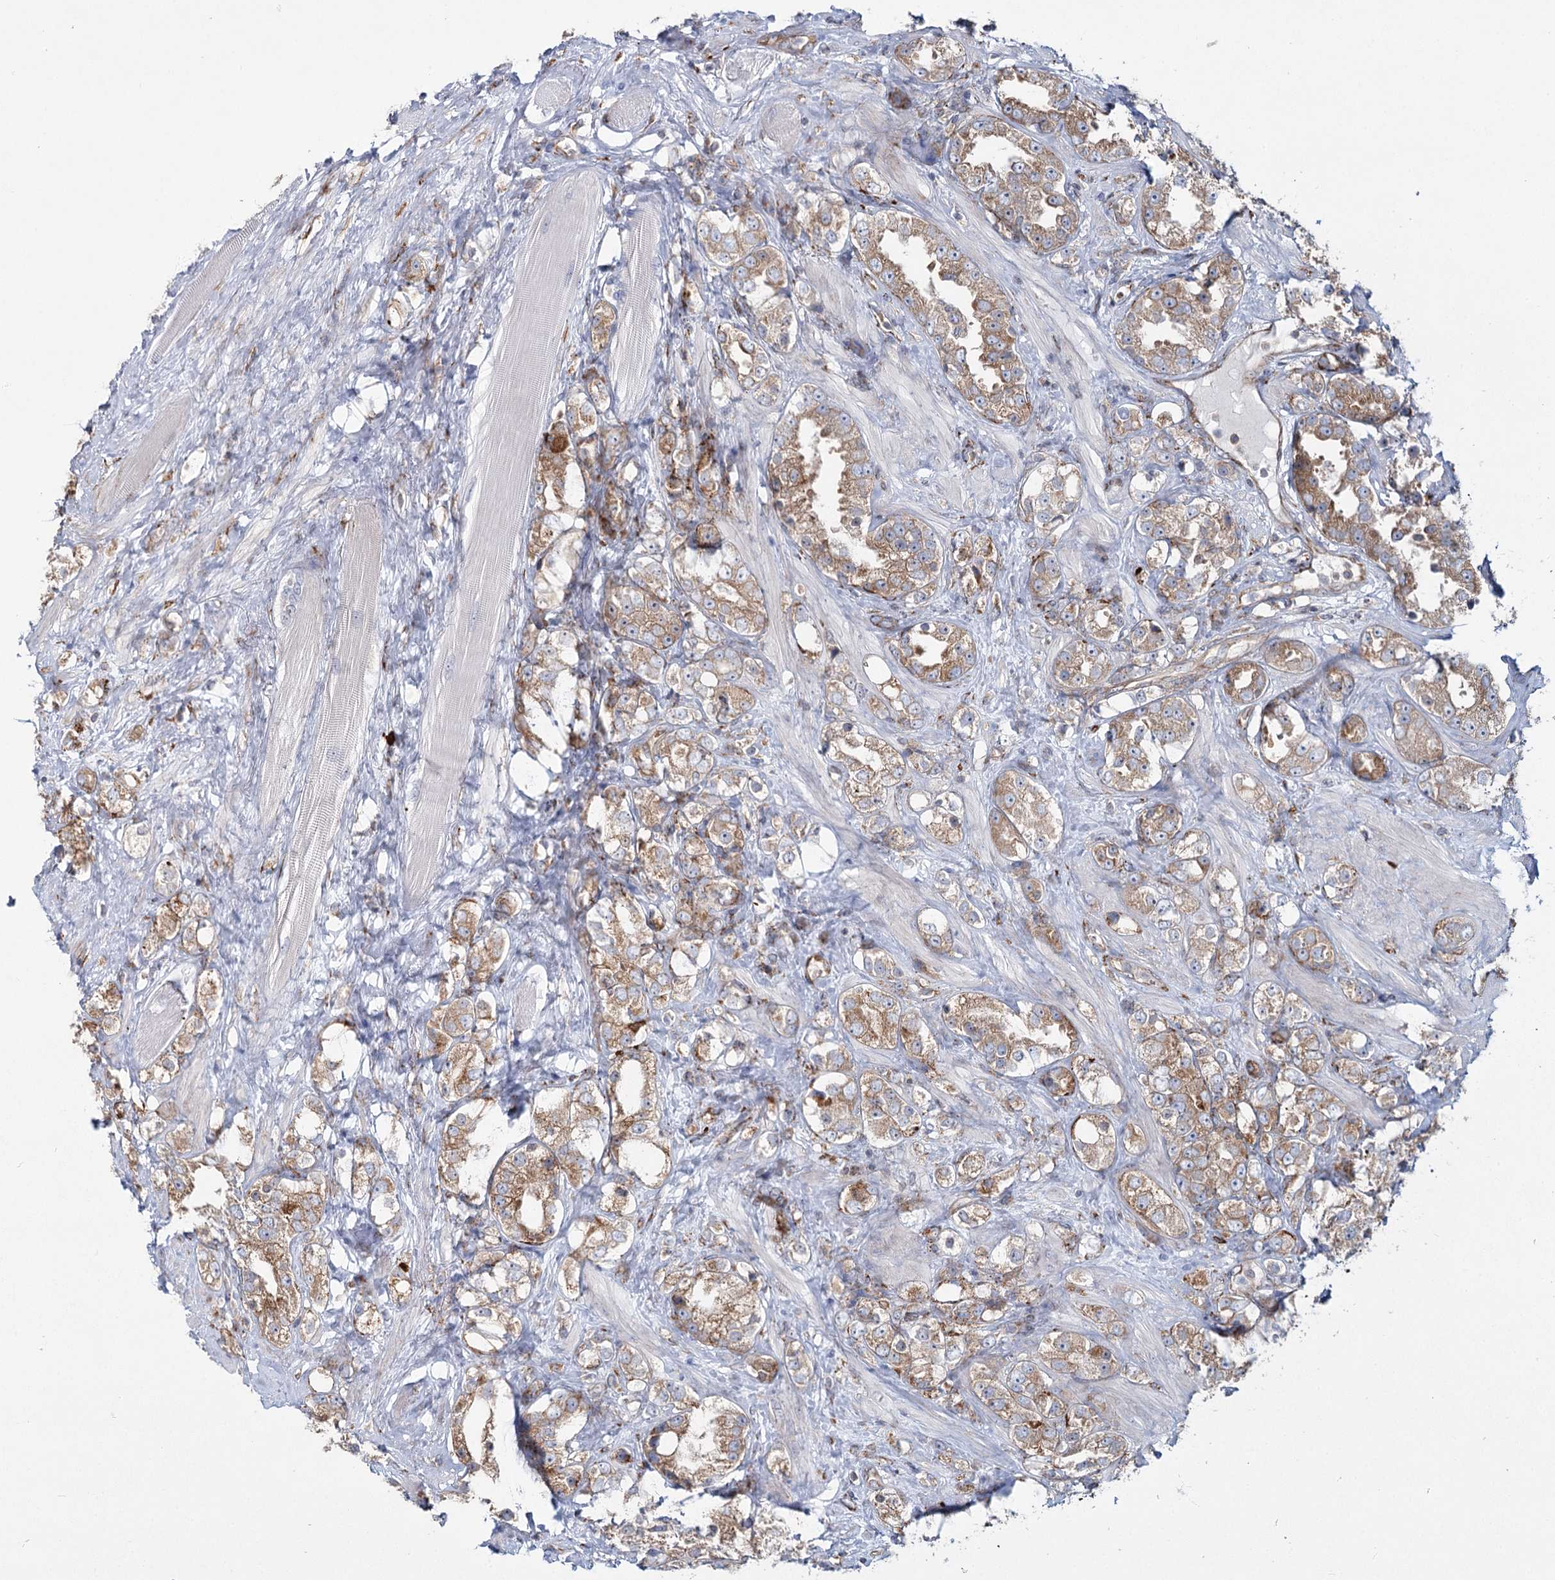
{"staining": {"intensity": "moderate", "quantity": ">75%", "location": "cytoplasmic/membranous"}, "tissue": "prostate cancer", "cell_type": "Tumor cells", "image_type": "cancer", "snomed": [{"axis": "morphology", "description": "Adenocarcinoma, NOS"}, {"axis": "topography", "description": "Prostate"}], "caption": "Brown immunohistochemical staining in human prostate adenocarcinoma demonstrates moderate cytoplasmic/membranous expression in approximately >75% of tumor cells. The staining is performed using DAB (3,3'-diaminobenzidine) brown chromogen to label protein expression. The nuclei are counter-stained blue using hematoxylin.", "gene": "POGLUT1", "patient": {"sex": "male", "age": 79}}